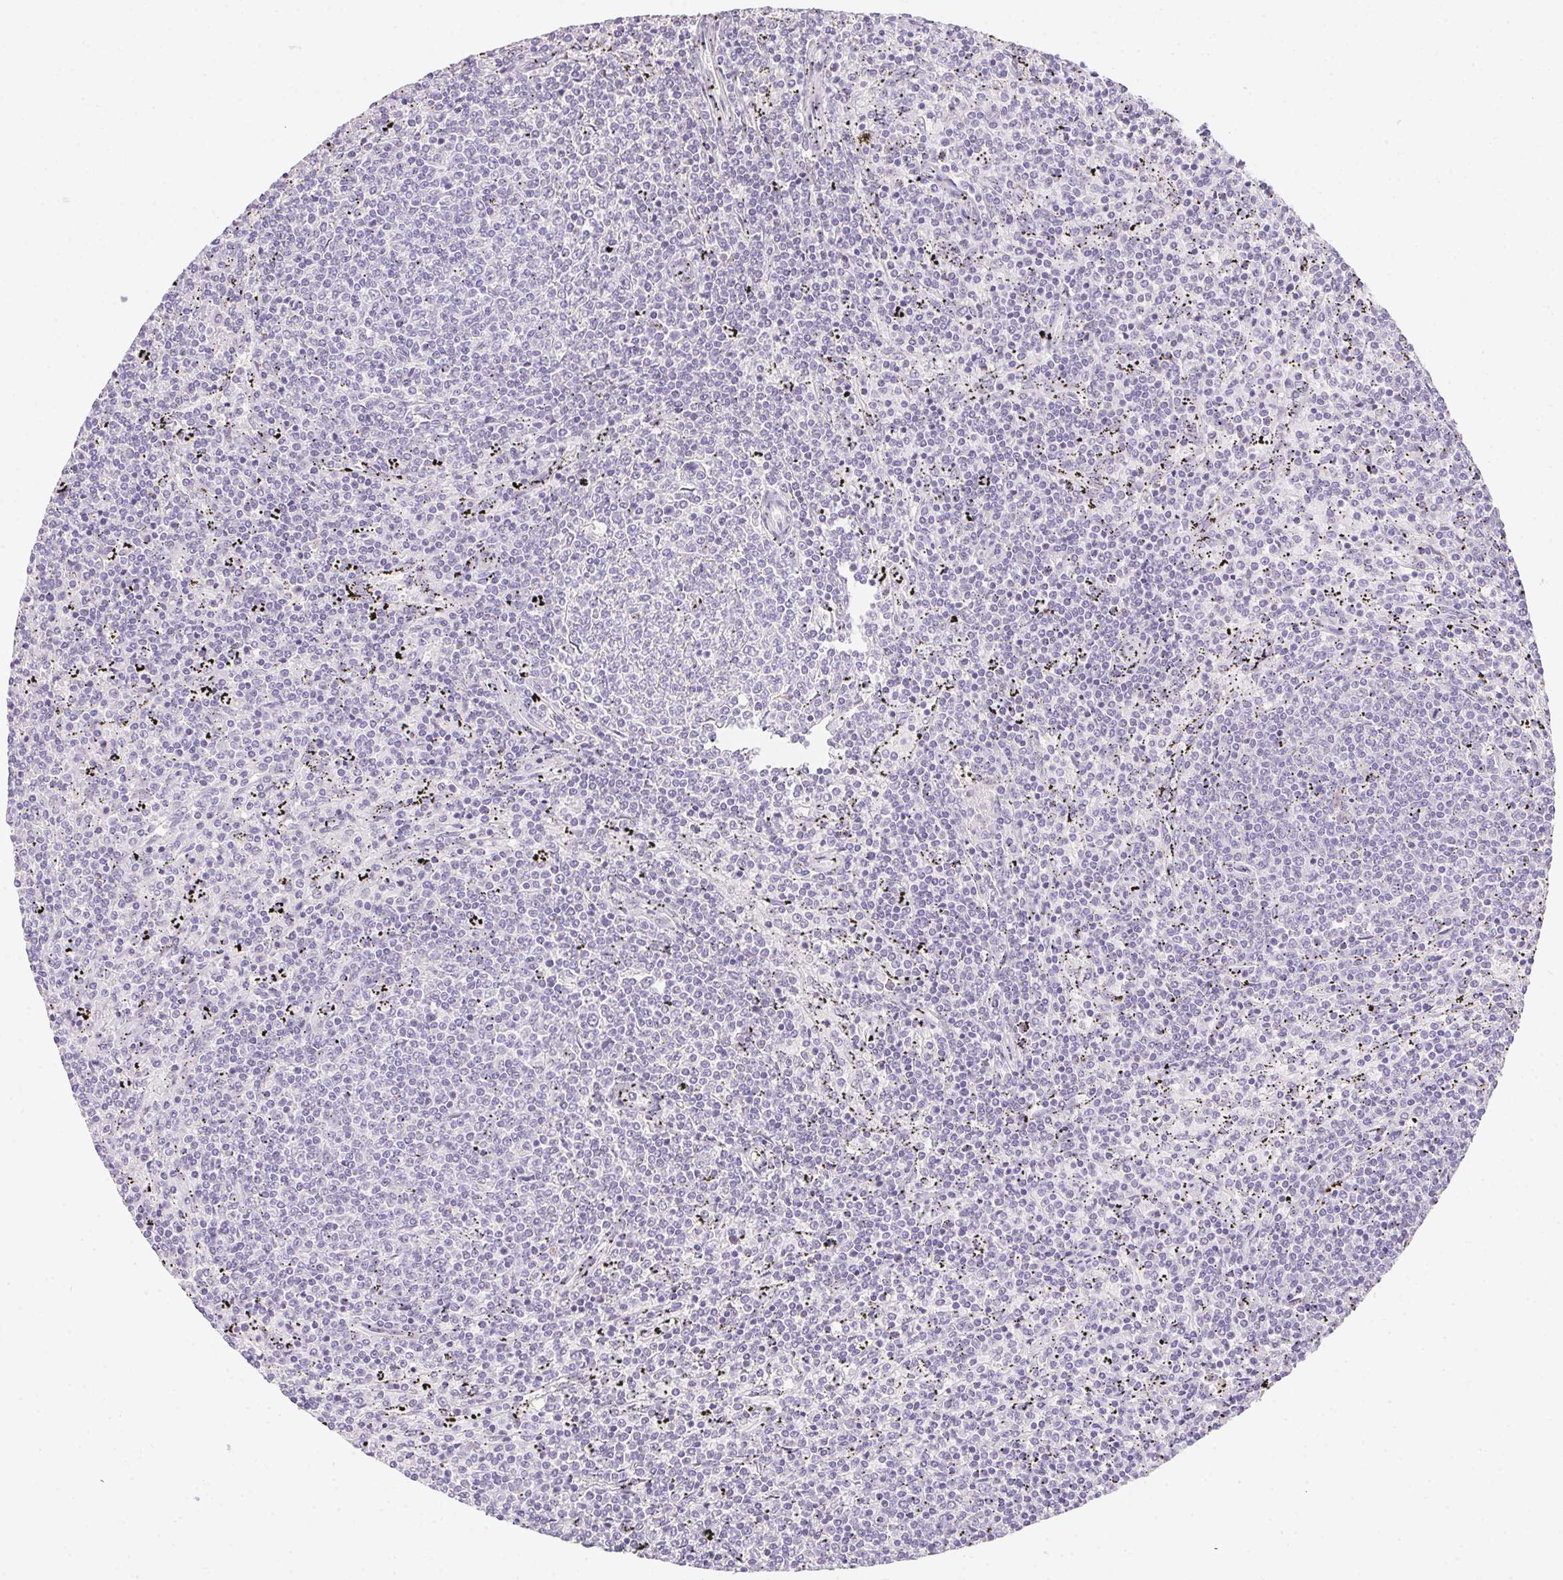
{"staining": {"intensity": "negative", "quantity": "none", "location": "none"}, "tissue": "lymphoma", "cell_type": "Tumor cells", "image_type": "cancer", "snomed": [{"axis": "morphology", "description": "Malignant lymphoma, non-Hodgkin's type, Low grade"}, {"axis": "topography", "description": "Spleen"}], "caption": "This photomicrograph is of lymphoma stained with IHC to label a protein in brown with the nuclei are counter-stained blue. There is no expression in tumor cells.", "gene": "MORC1", "patient": {"sex": "female", "age": 50}}